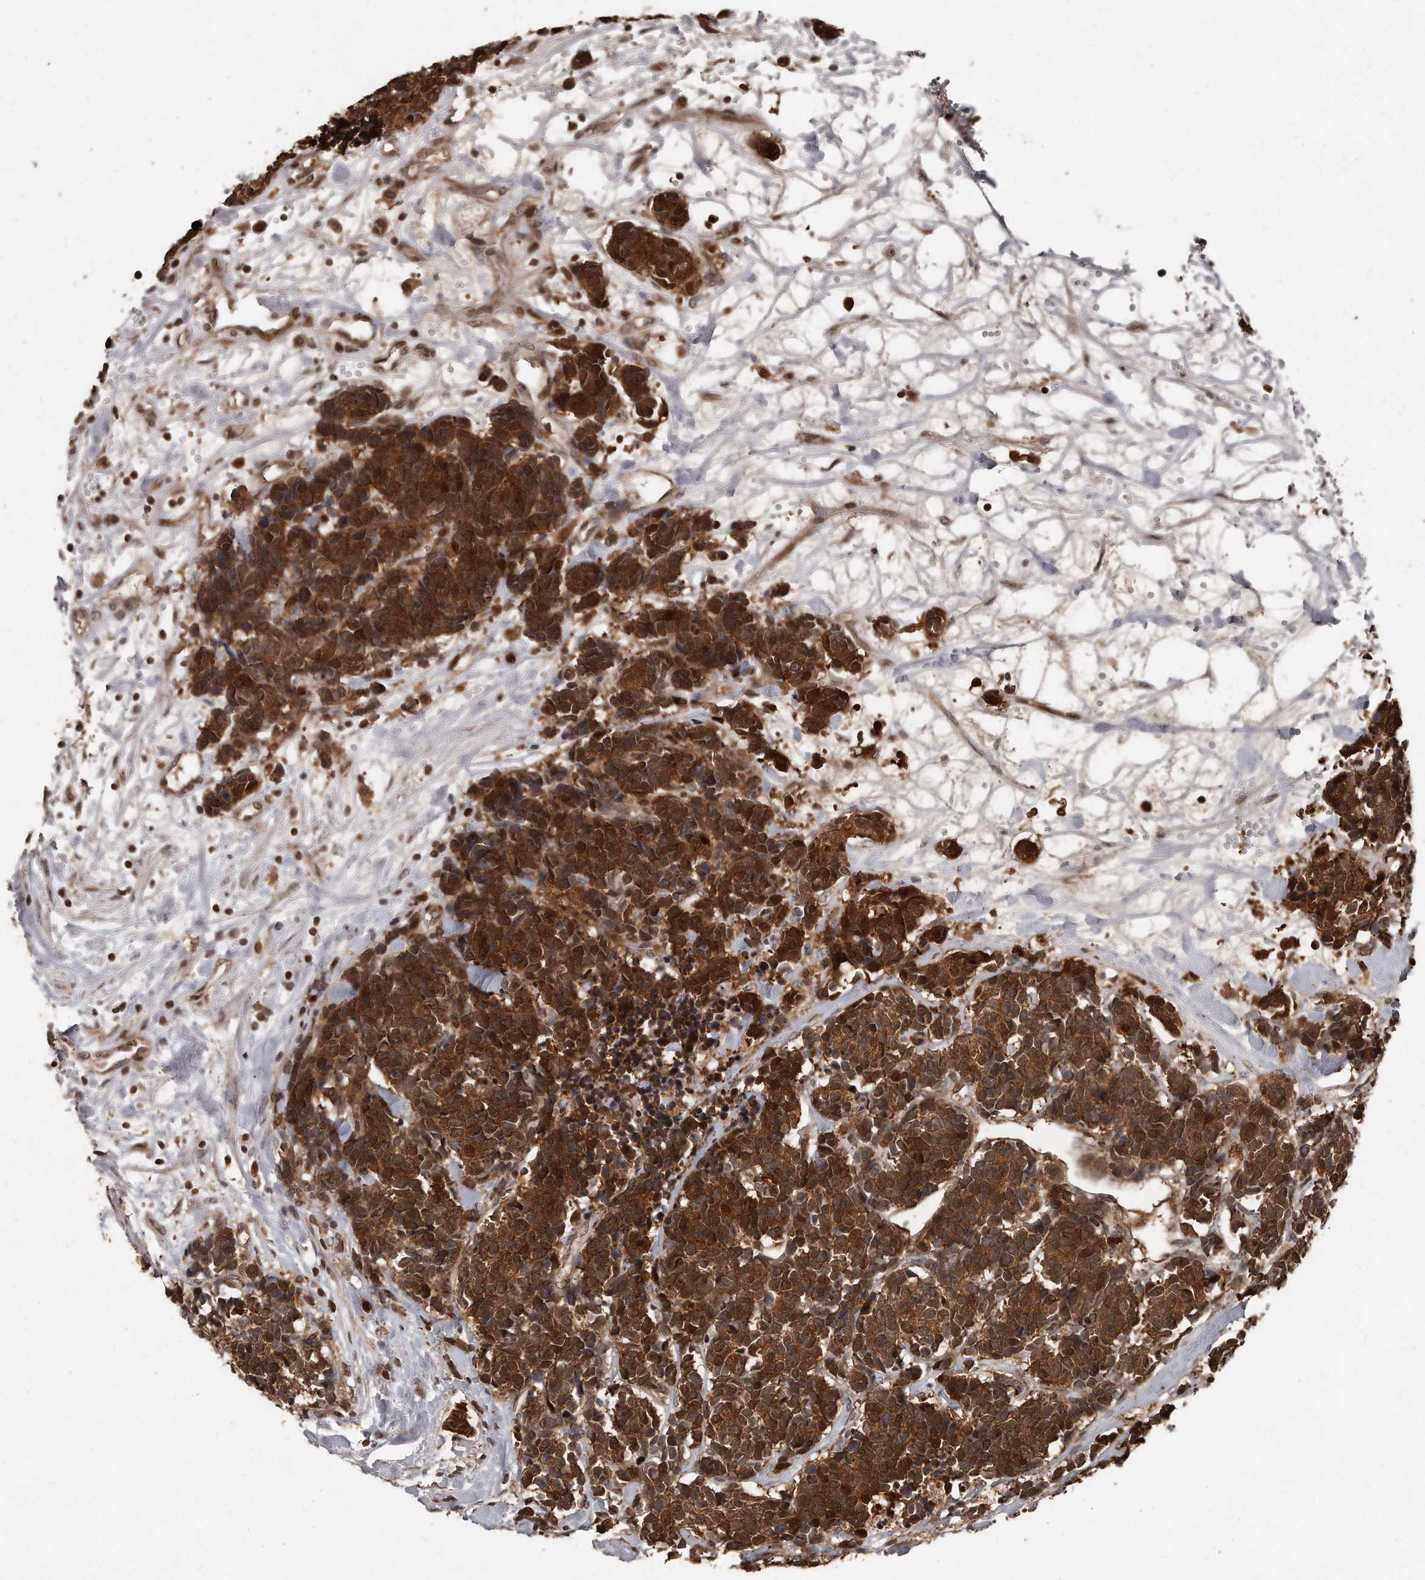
{"staining": {"intensity": "strong", "quantity": ">75%", "location": "cytoplasmic/membranous"}, "tissue": "carcinoid", "cell_type": "Tumor cells", "image_type": "cancer", "snomed": [{"axis": "morphology", "description": "Carcinoma, NOS"}, {"axis": "morphology", "description": "Carcinoid, malignant, NOS"}, {"axis": "topography", "description": "Urinary bladder"}], "caption": "The image displays immunohistochemical staining of carcinoid (malignant). There is strong cytoplasmic/membranous positivity is identified in about >75% of tumor cells.", "gene": "GCH1", "patient": {"sex": "male", "age": 57}}